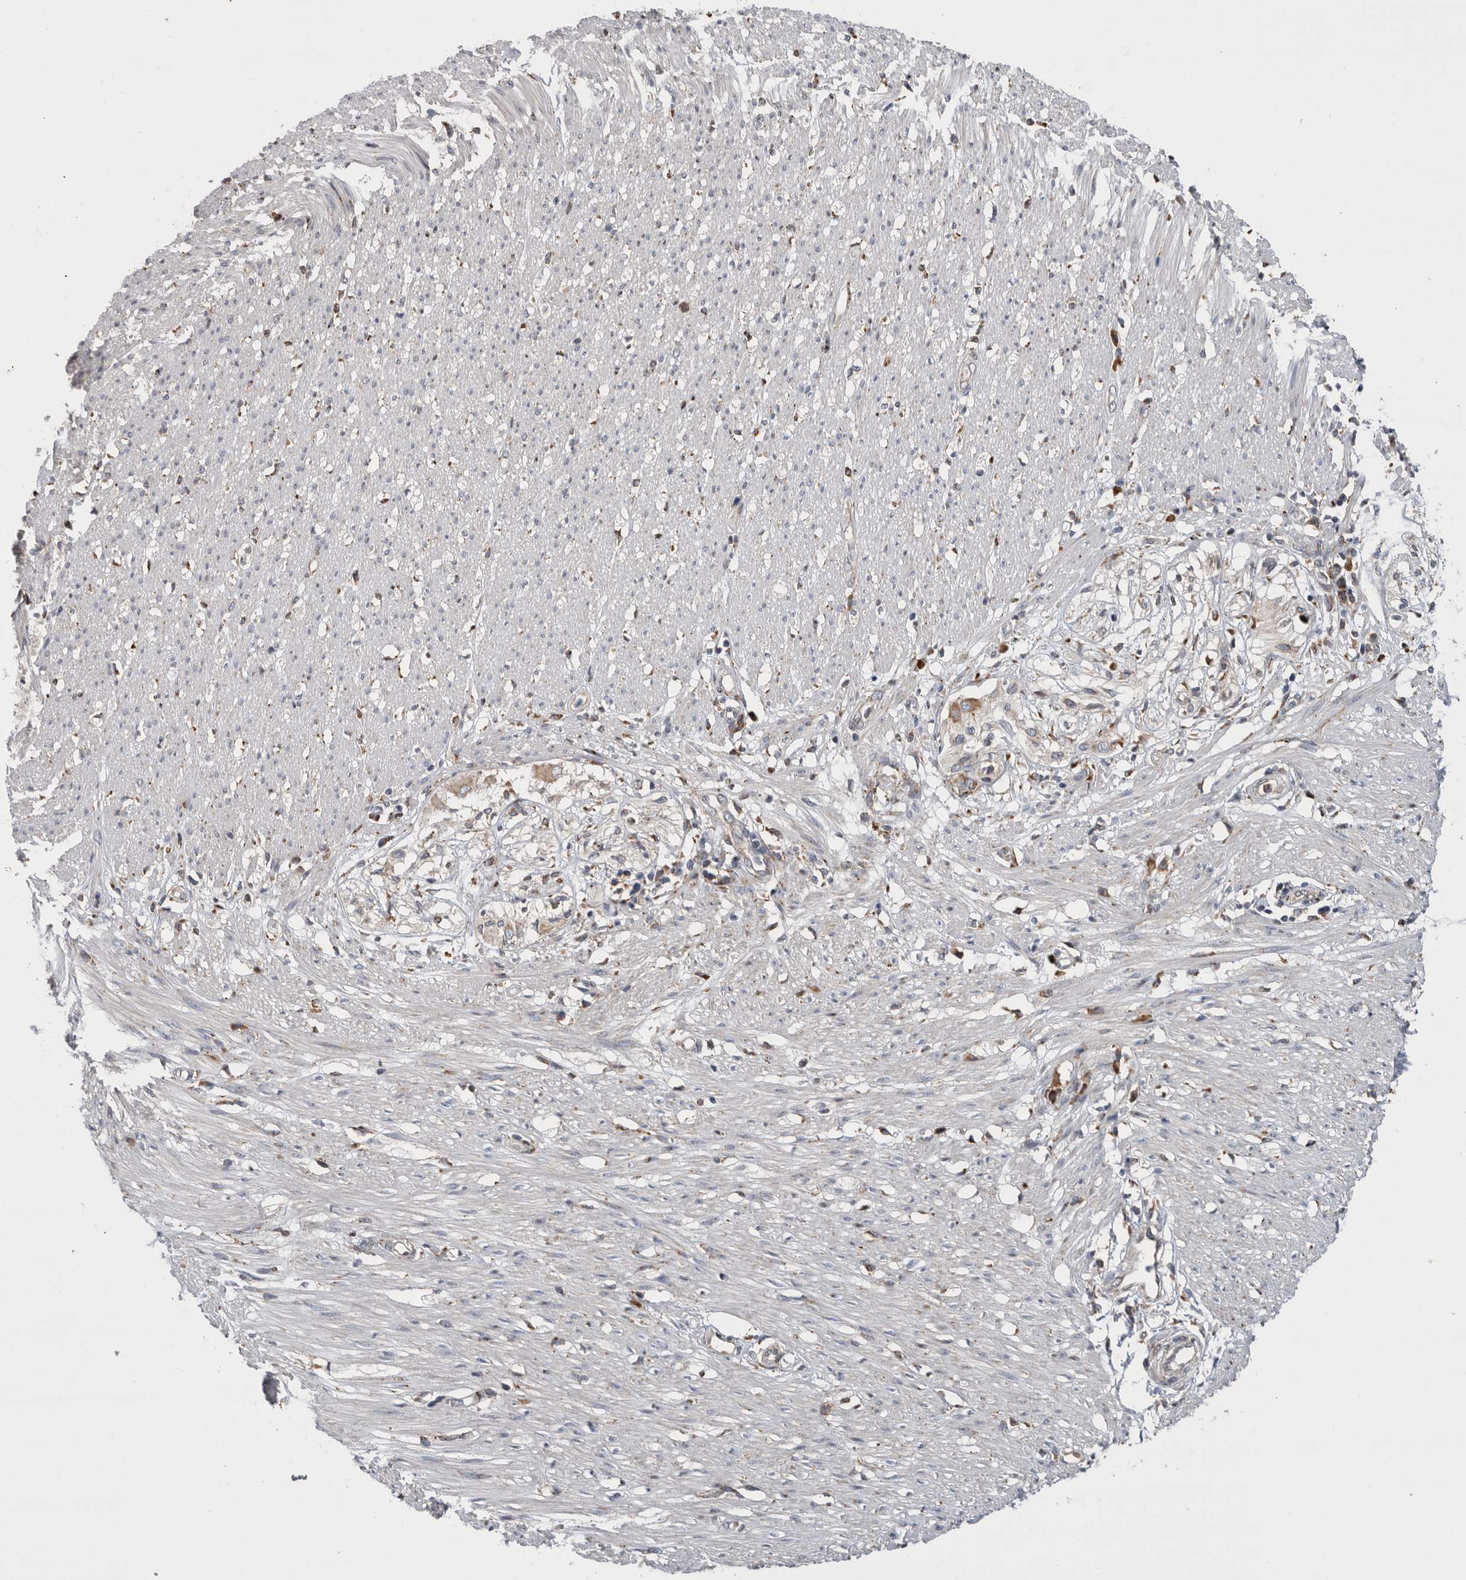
{"staining": {"intensity": "negative", "quantity": "none", "location": "none"}, "tissue": "smooth muscle", "cell_type": "Smooth muscle cells", "image_type": "normal", "snomed": [{"axis": "morphology", "description": "Normal tissue, NOS"}, {"axis": "morphology", "description": "Adenocarcinoma, NOS"}, {"axis": "topography", "description": "Colon"}, {"axis": "topography", "description": "Peripheral nerve tissue"}], "caption": "Immunohistochemistry (IHC) image of normal smooth muscle: human smooth muscle stained with DAB (3,3'-diaminobenzidine) reveals no significant protein expression in smooth muscle cells.", "gene": "GANAB", "patient": {"sex": "male", "age": 14}}